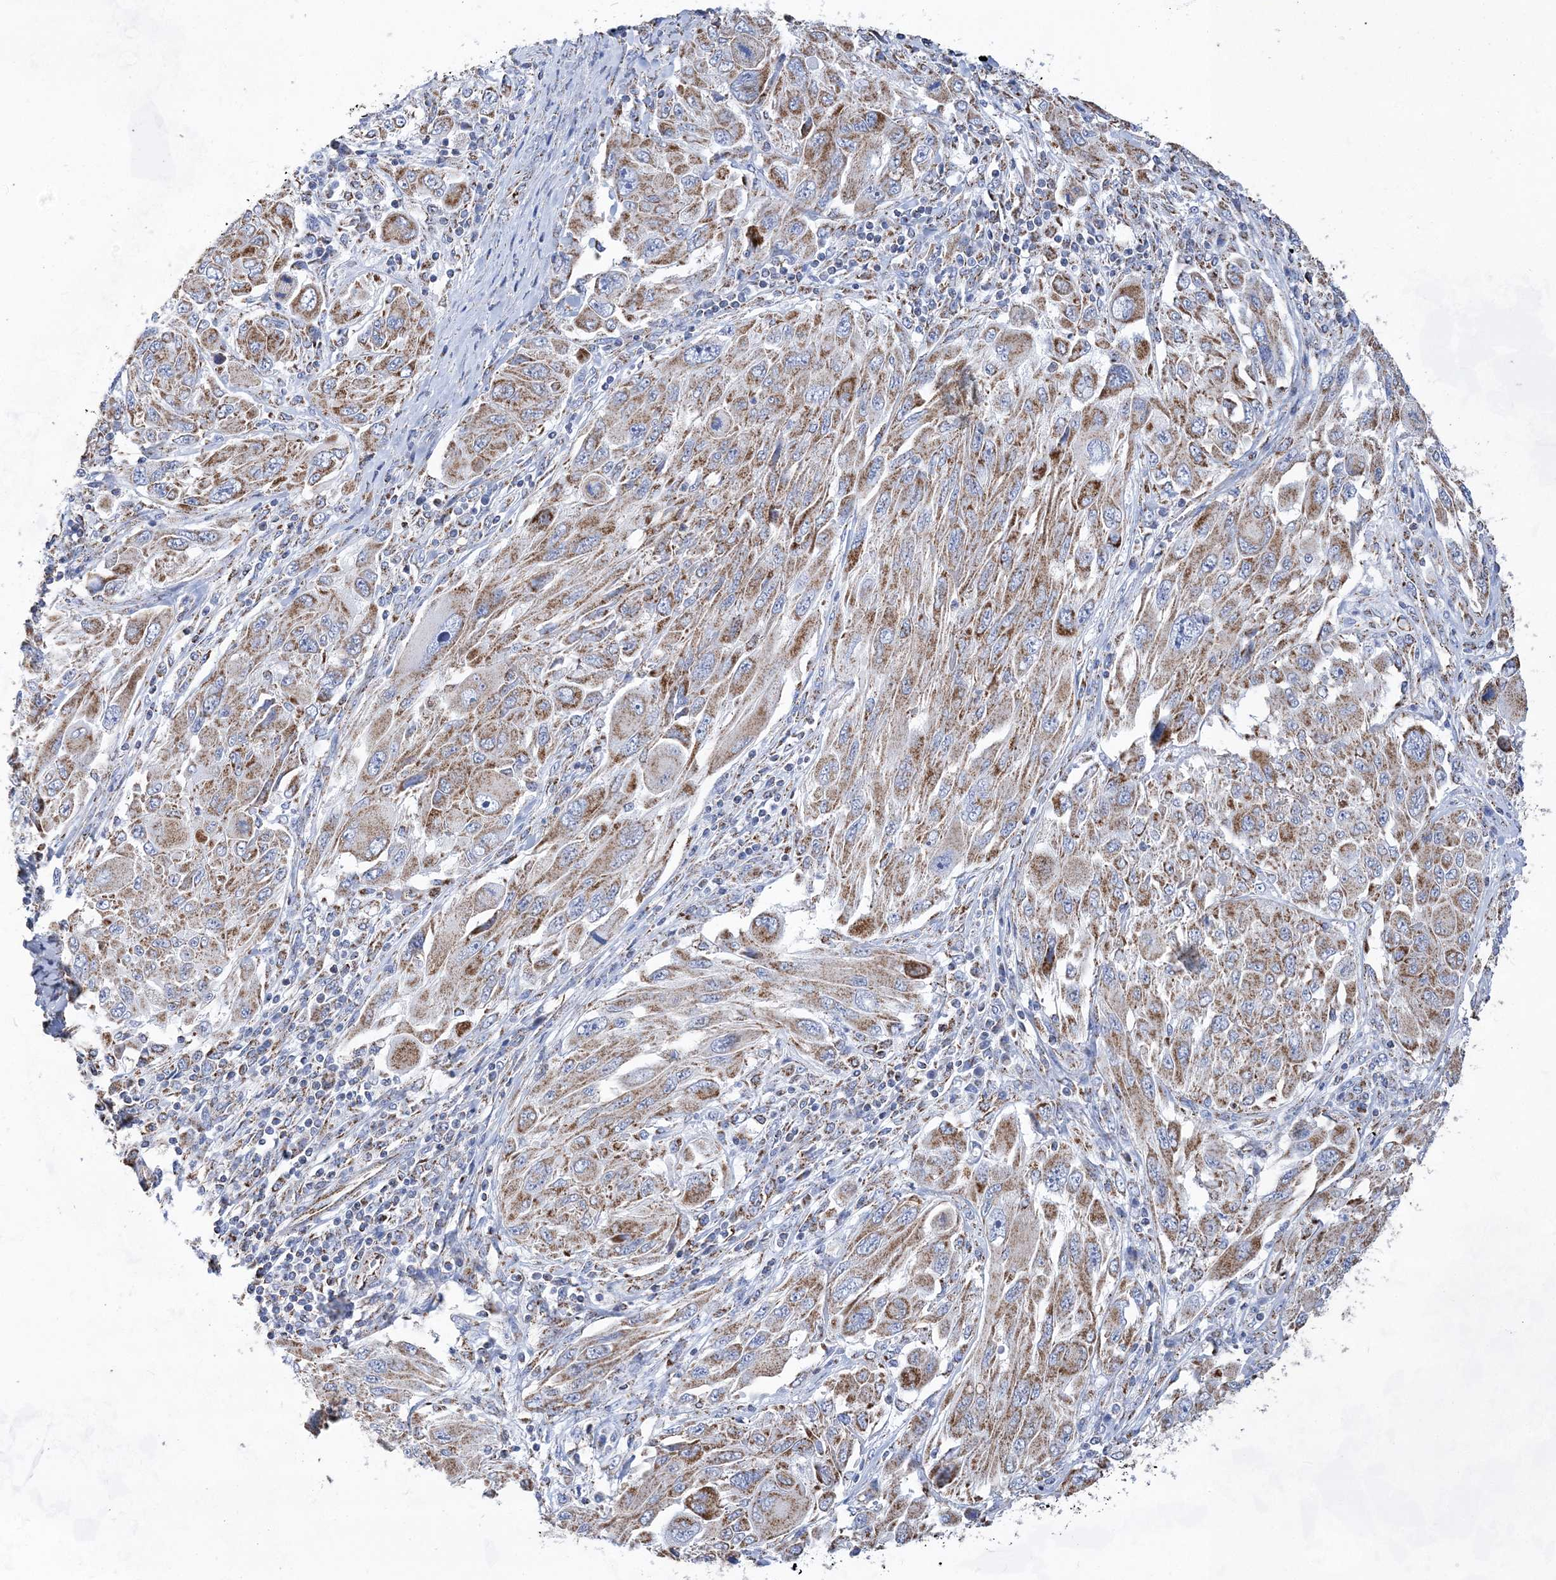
{"staining": {"intensity": "moderate", "quantity": ">75%", "location": "cytoplasmic/membranous"}, "tissue": "melanoma", "cell_type": "Tumor cells", "image_type": "cancer", "snomed": [{"axis": "morphology", "description": "Malignant melanoma, NOS"}, {"axis": "topography", "description": "Skin"}], "caption": "Malignant melanoma stained with IHC displays moderate cytoplasmic/membranous expression in approximately >75% of tumor cells.", "gene": "ACOT9", "patient": {"sex": "female", "age": 91}}